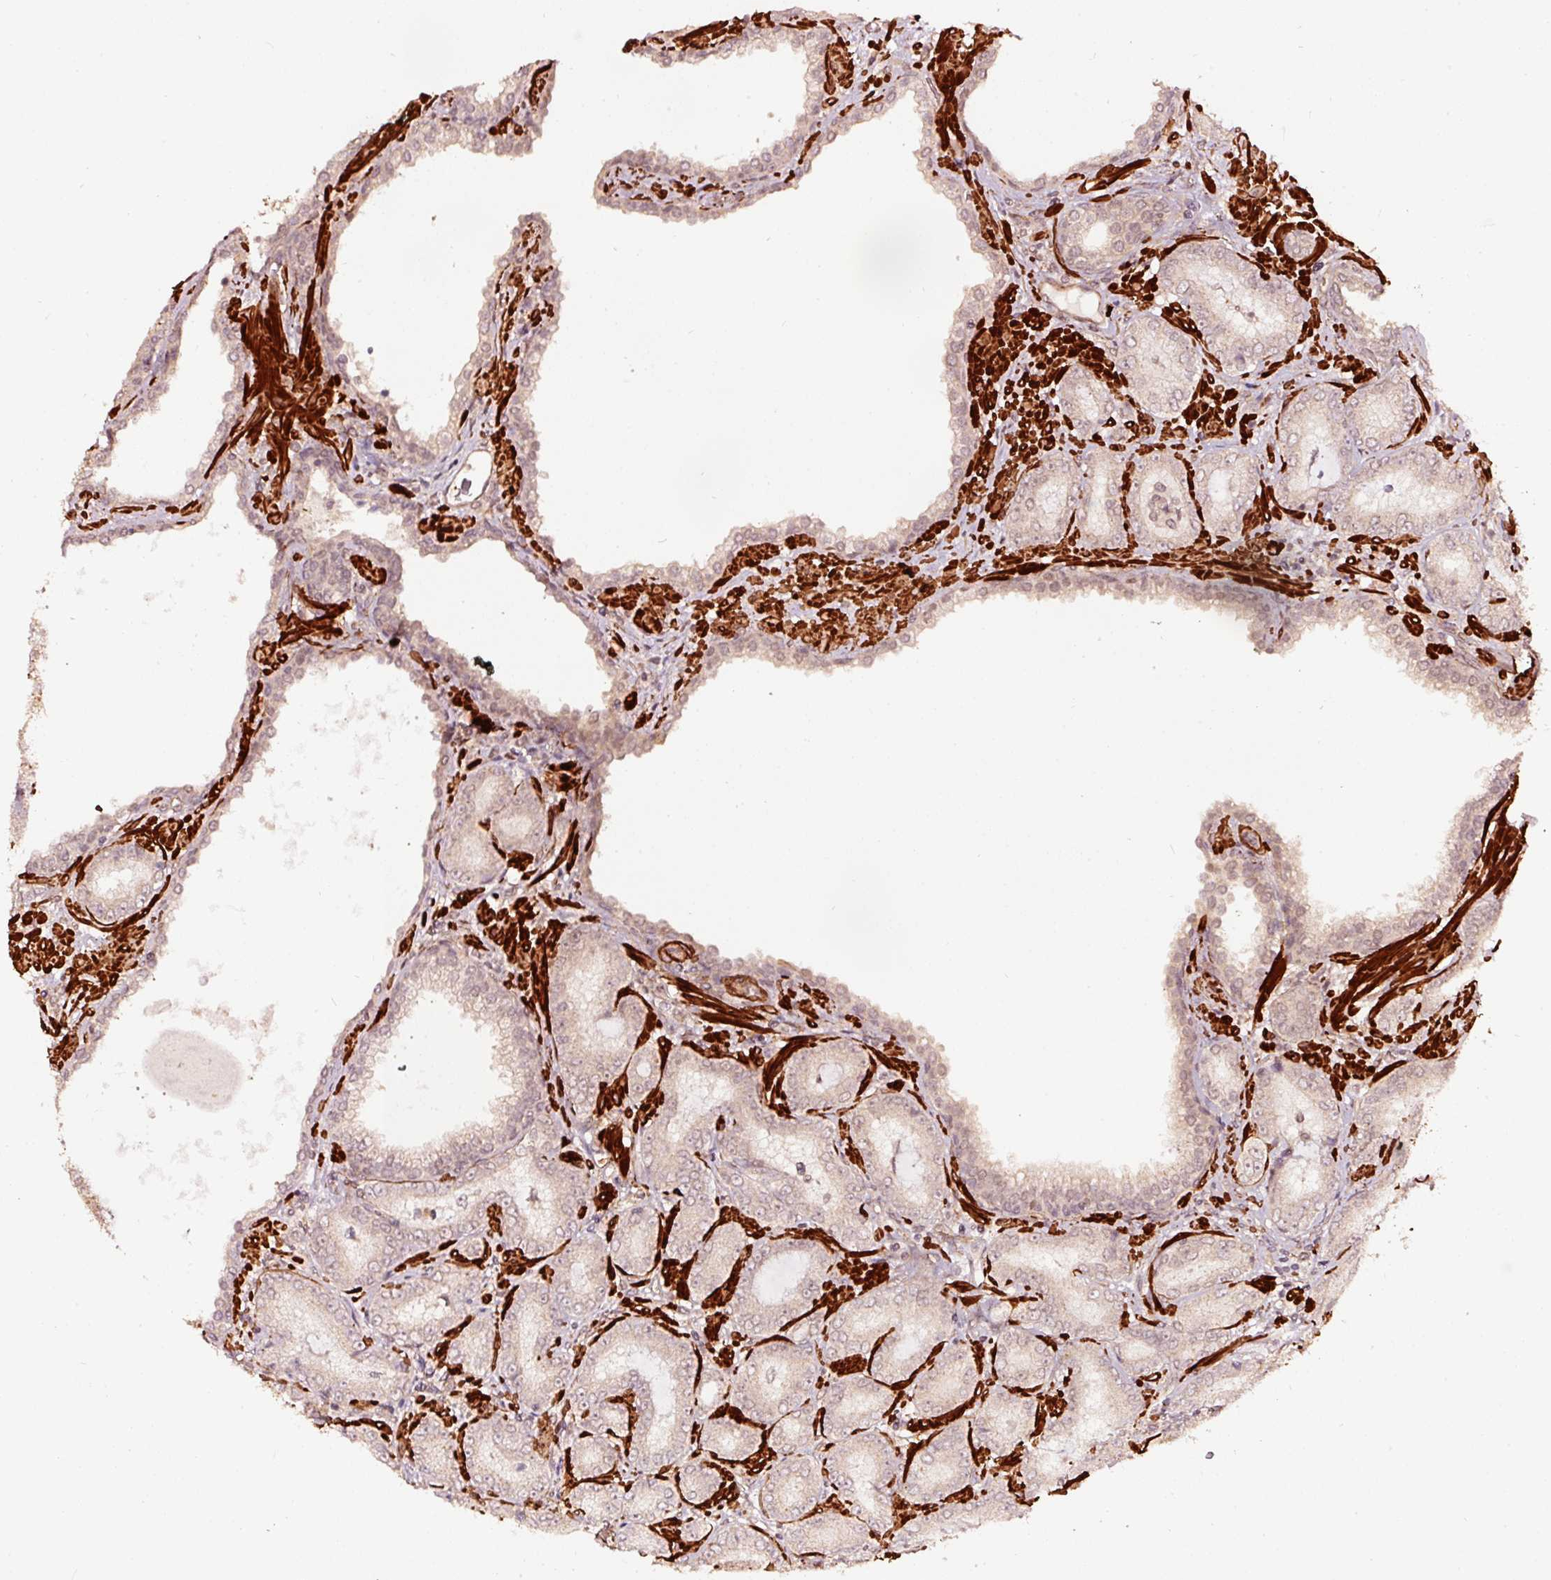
{"staining": {"intensity": "weak", "quantity": "<25%", "location": "nuclear"}, "tissue": "prostate cancer", "cell_type": "Tumor cells", "image_type": "cancer", "snomed": [{"axis": "morphology", "description": "Adenocarcinoma, High grade"}, {"axis": "topography", "description": "Prostate"}], "caption": "Immunohistochemistry (IHC) photomicrograph of neoplastic tissue: prostate cancer stained with DAB (3,3'-diaminobenzidine) demonstrates no significant protein staining in tumor cells.", "gene": "TPM1", "patient": {"sex": "male", "age": 72}}